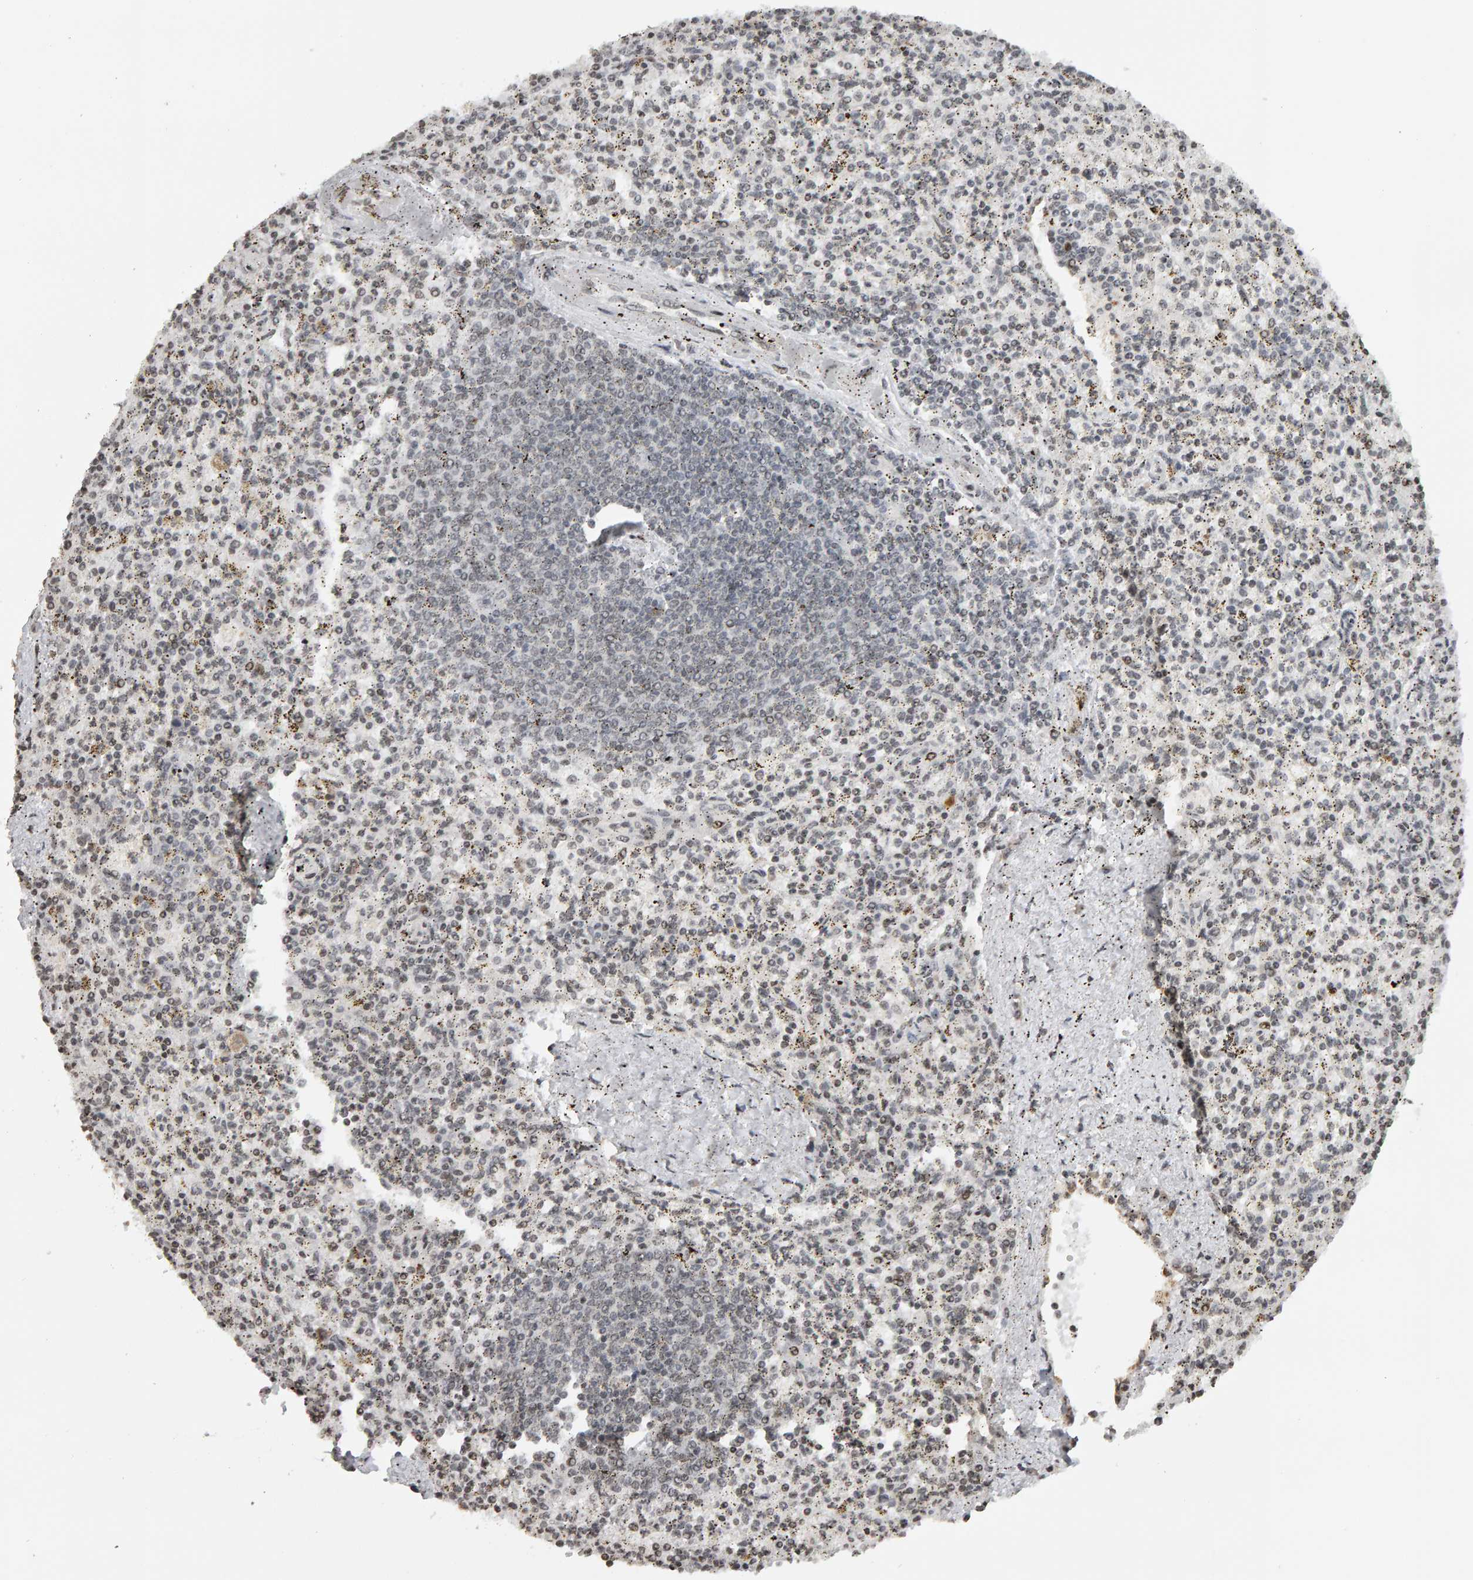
{"staining": {"intensity": "weak", "quantity": ">75%", "location": "nuclear"}, "tissue": "spleen", "cell_type": "Cells in red pulp", "image_type": "normal", "snomed": [{"axis": "morphology", "description": "Normal tissue, NOS"}, {"axis": "topography", "description": "Spleen"}], "caption": "Spleen stained with a brown dye shows weak nuclear positive positivity in about >75% of cells in red pulp.", "gene": "TRAM1", "patient": {"sex": "male", "age": 72}}